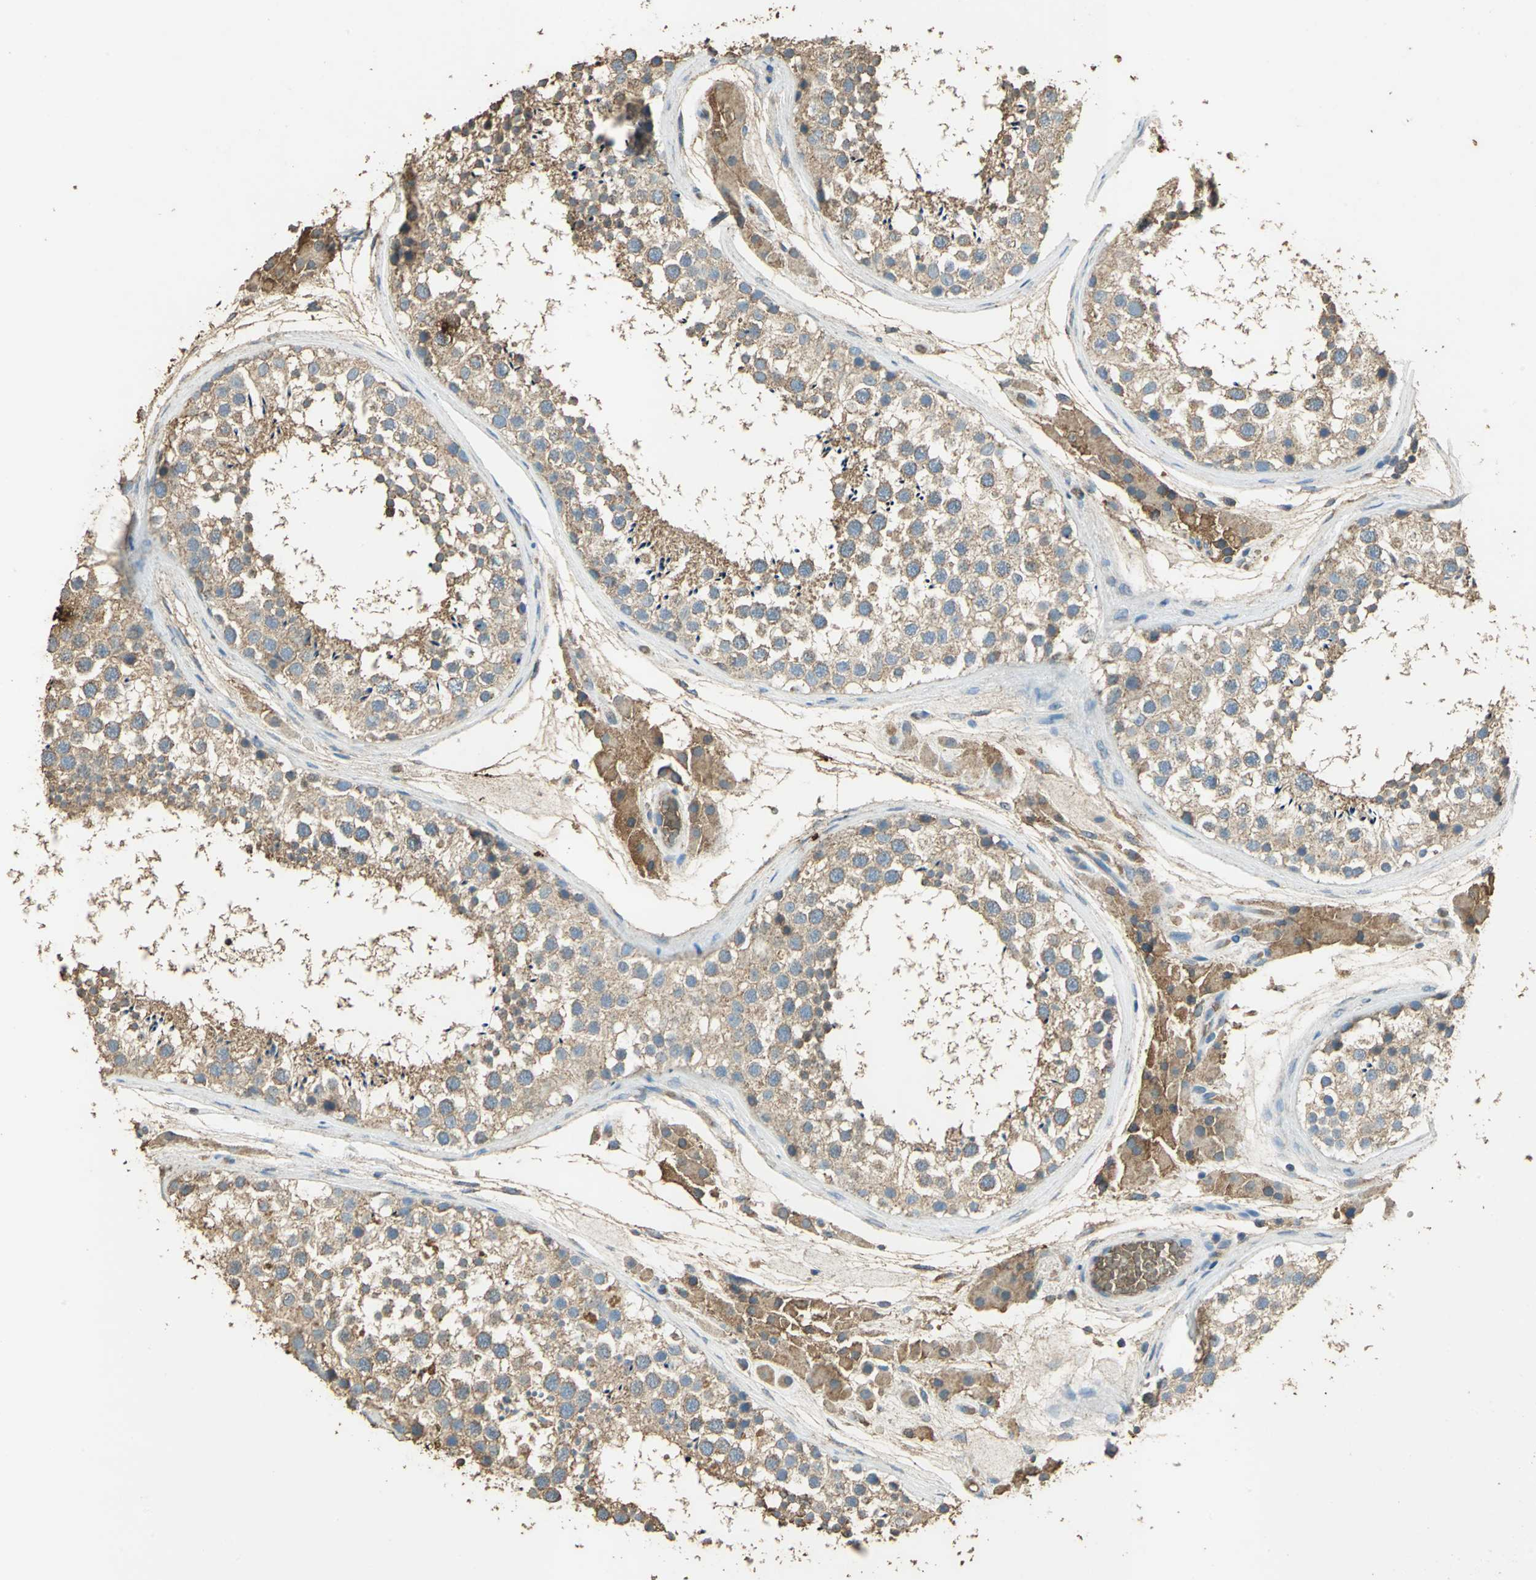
{"staining": {"intensity": "moderate", "quantity": ">75%", "location": "cytoplasmic/membranous"}, "tissue": "testis", "cell_type": "Cells in seminiferous ducts", "image_type": "normal", "snomed": [{"axis": "morphology", "description": "Normal tissue, NOS"}, {"axis": "topography", "description": "Testis"}], "caption": "DAB (3,3'-diaminobenzidine) immunohistochemical staining of benign testis shows moderate cytoplasmic/membranous protein positivity in about >75% of cells in seminiferous ducts.", "gene": "TRAPPC2", "patient": {"sex": "male", "age": 46}}